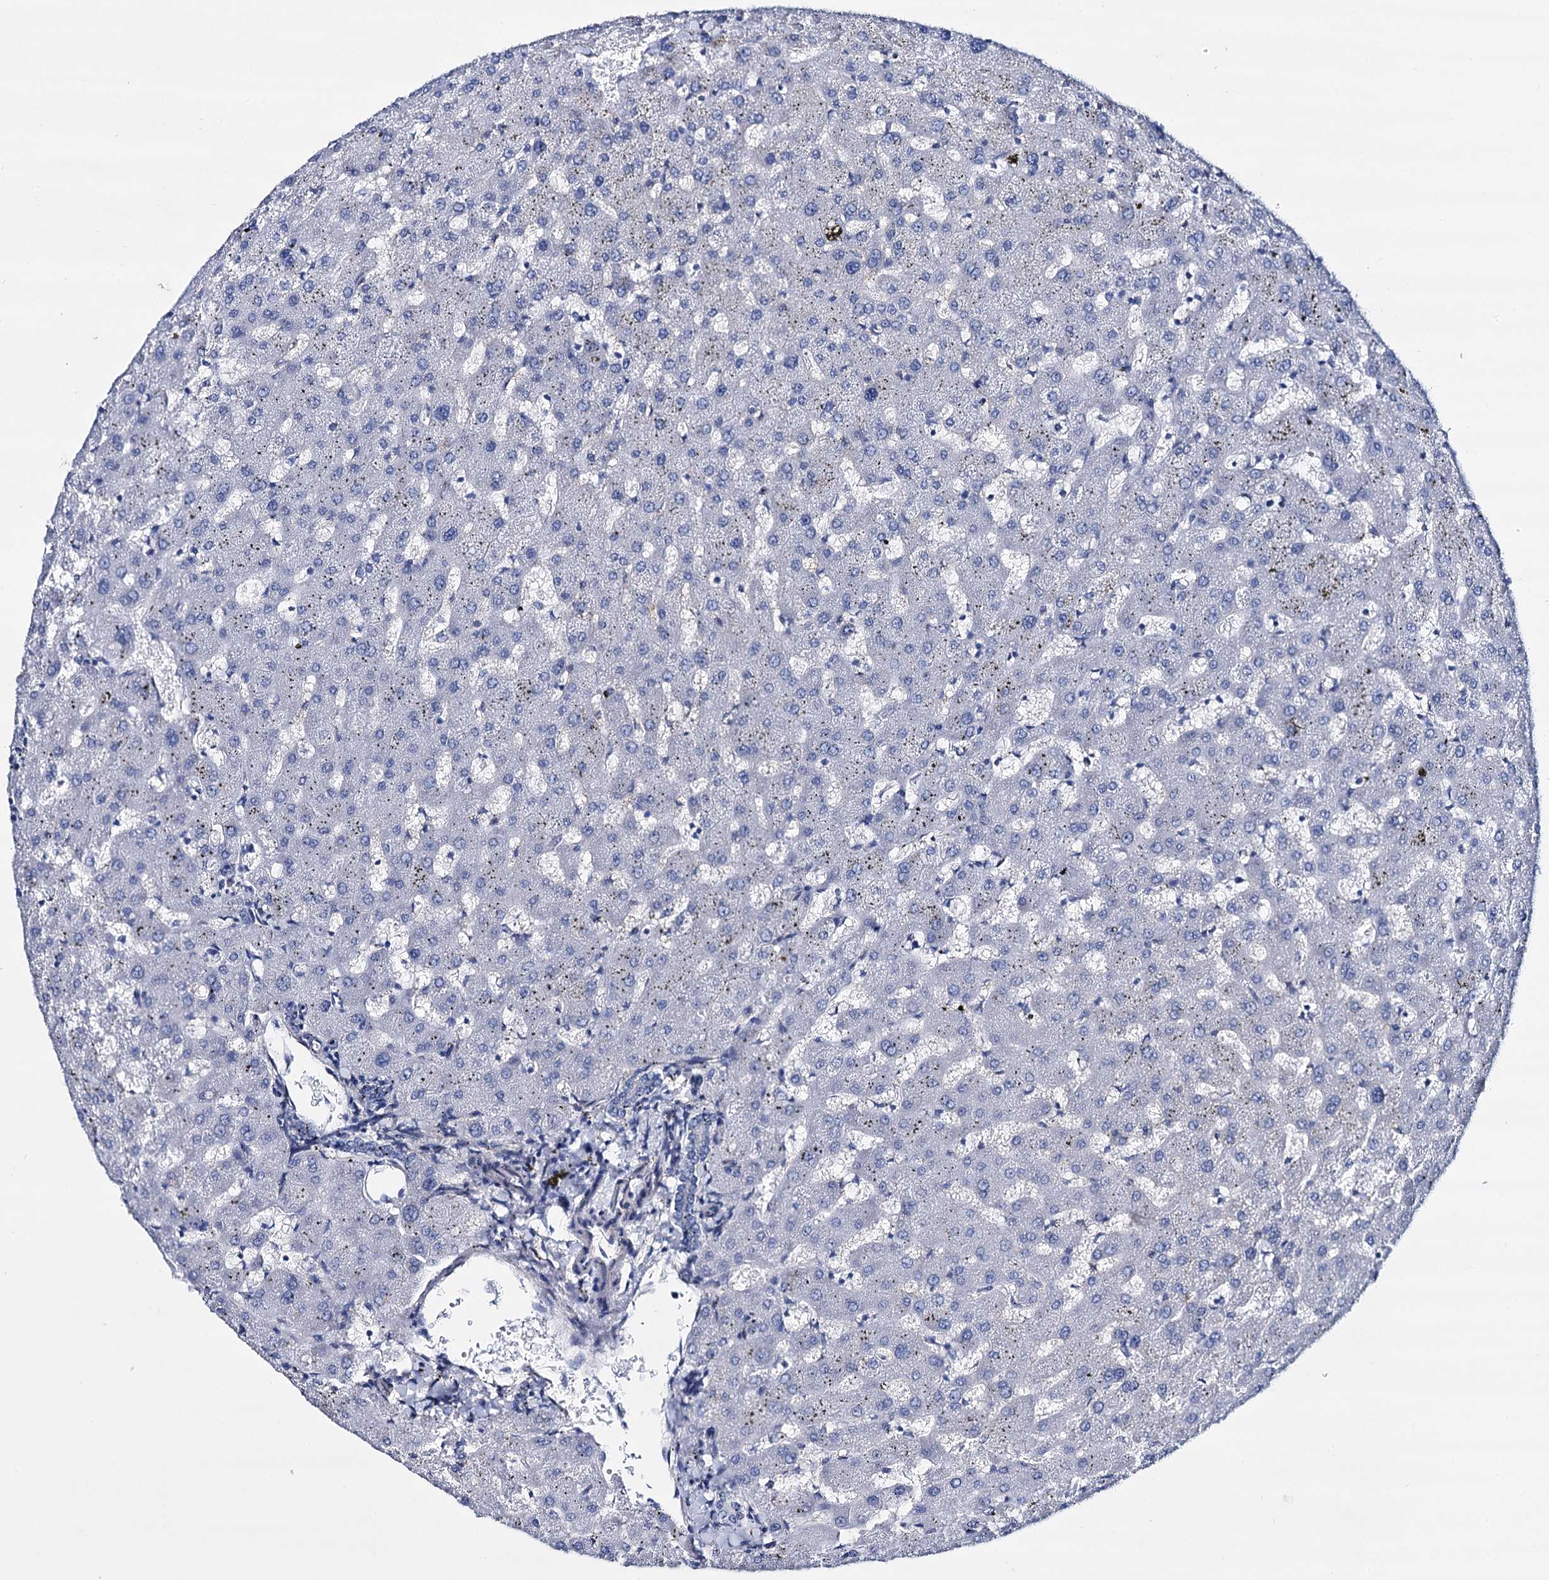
{"staining": {"intensity": "negative", "quantity": "none", "location": "none"}, "tissue": "liver", "cell_type": "Cholangiocytes", "image_type": "normal", "snomed": [{"axis": "morphology", "description": "Normal tissue, NOS"}, {"axis": "topography", "description": "Liver"}], "caption": "The image displays no significant expression in cholangiocytes of liver.", "gene": "STXBP1", "patient": {"sex": "female", "age": 63}}